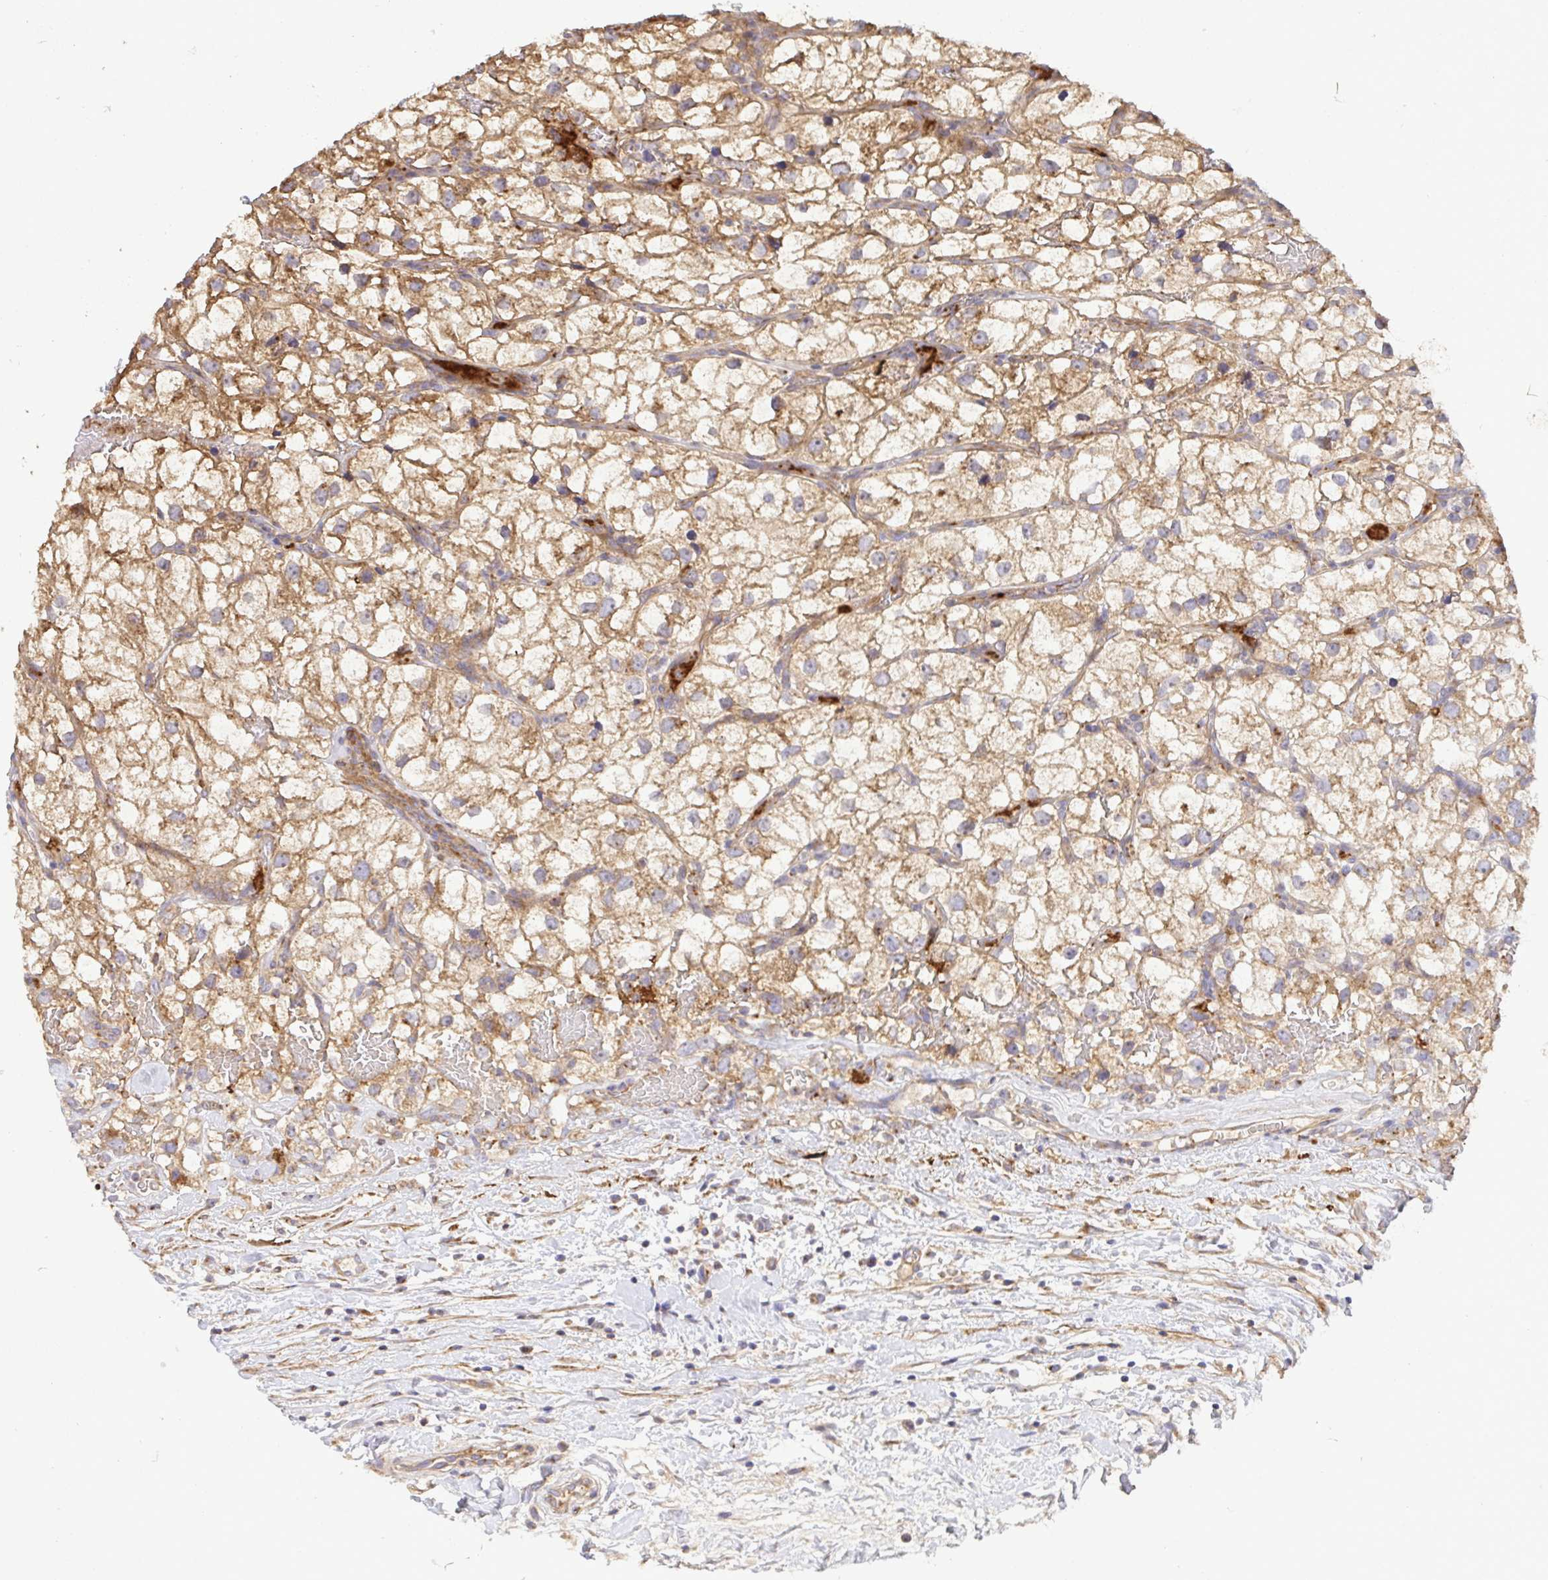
{"staining": {"intensity": "moderate", "quantity": ">75%", "location": "cytoplasmic/membranous"}, "tissue": "renal cancer", "cell_type": "Tumor cells", "image_type": "cancer", "snomed": [{"axis": "morphology", "description": "Adenocarcinoma, NOS"}, {"axis": "topography", "description": "Kidney"}], "caption": "This is an image of immunohistochemistry (IHC) staining of renal adenocarcinoma, which shows moderate expression in the cytoplasmic/membranous of tumor cells.", "gene": "TM9SF4", "patient": {"sex": "male", "age": 59}}